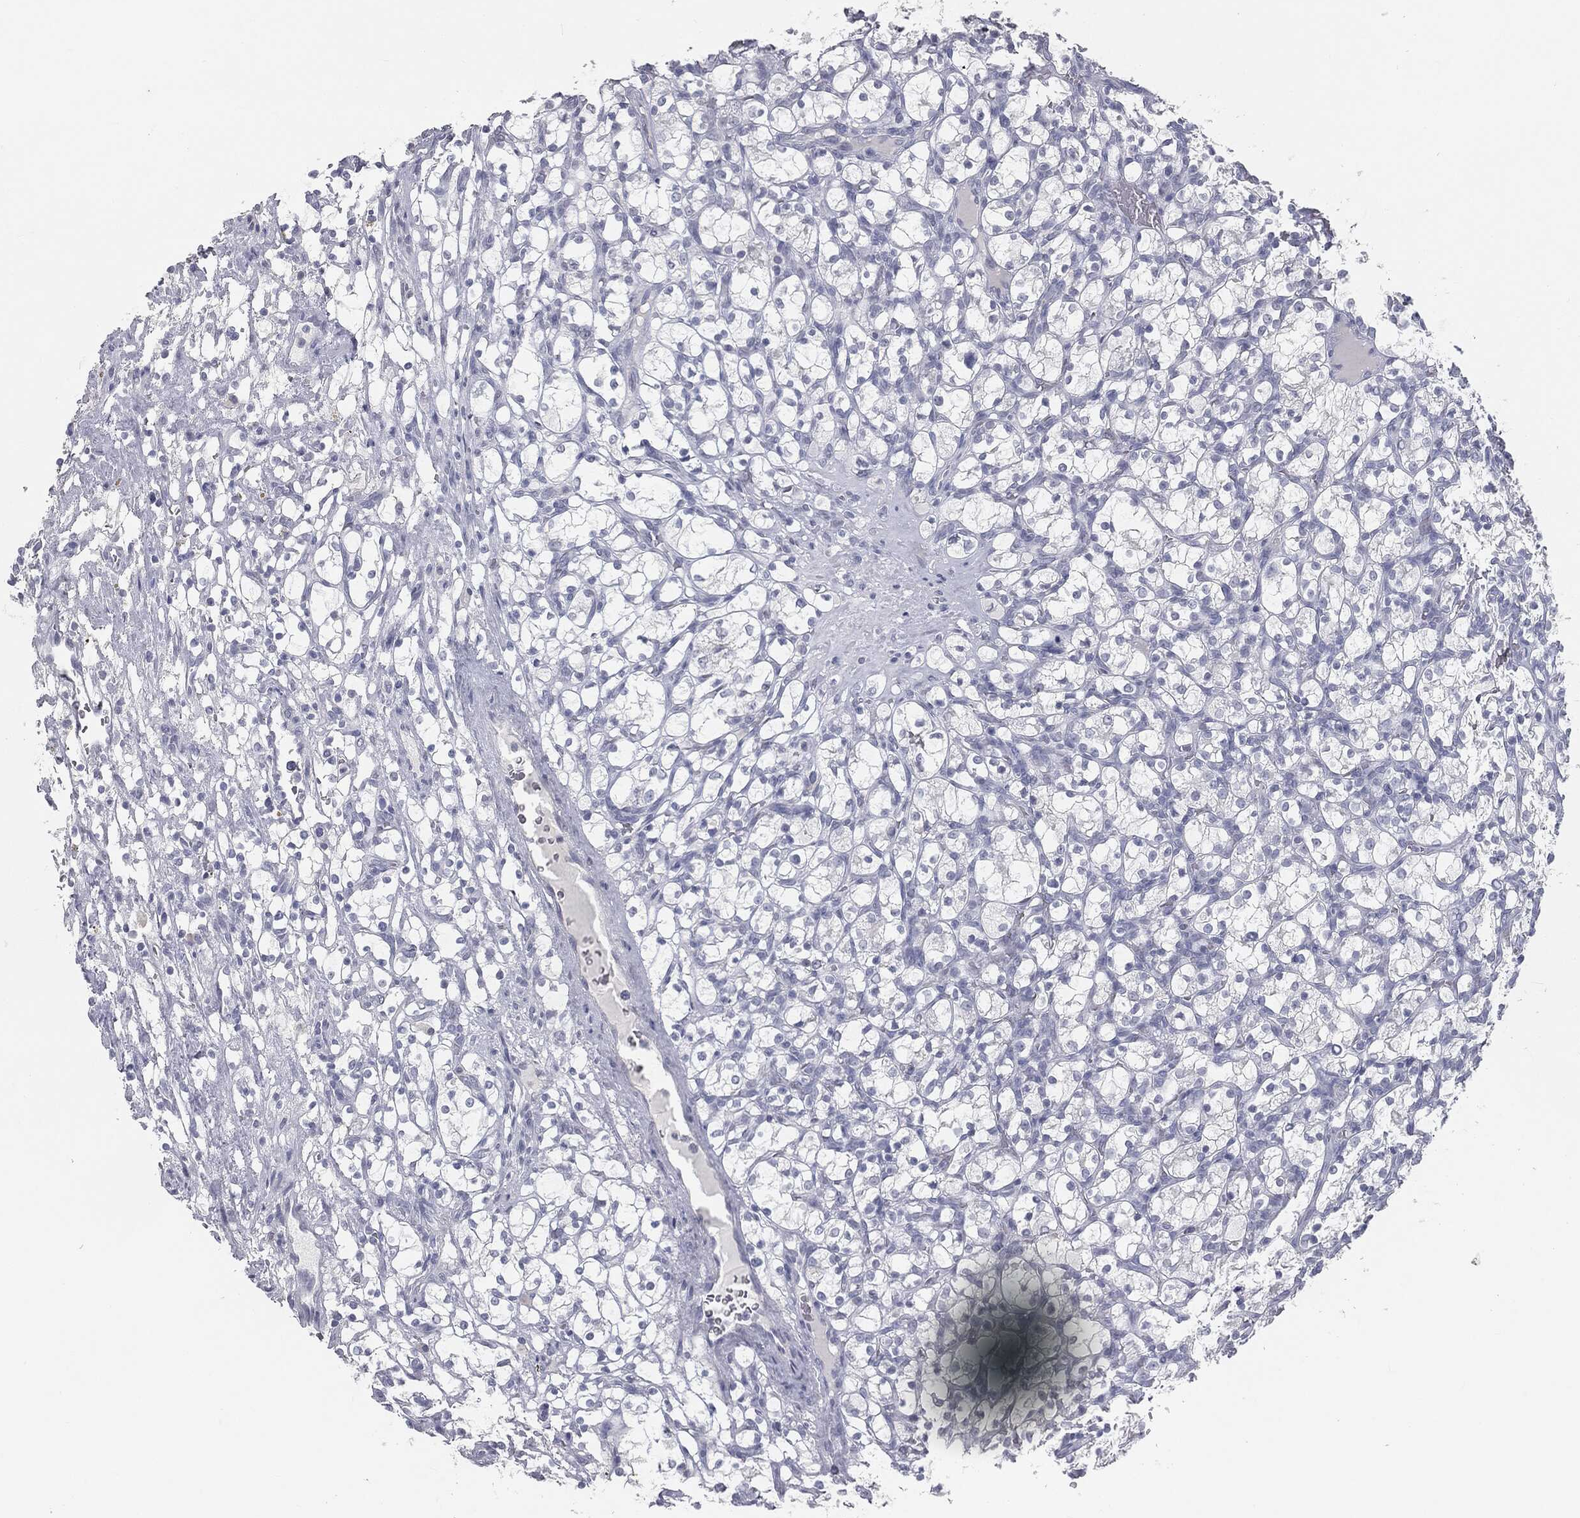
{"staining": {"intensity": "negative", "quantity": "none", "location": "none"}, "tissue": "renal cancer", "cell_type": "Tumor cells", "image_type": "cancer", "snomed": [{"axis": "morphology", "description": "Adenocarcinoma, NOS"}, {"axis": "topography", "description": "Kidney"}], "caption": "An image of human adenocarcinoma (renal) is negative for staining in tumor cells.", "gene": "PRAME", "patient": {"sex": "female", "age": 69}}